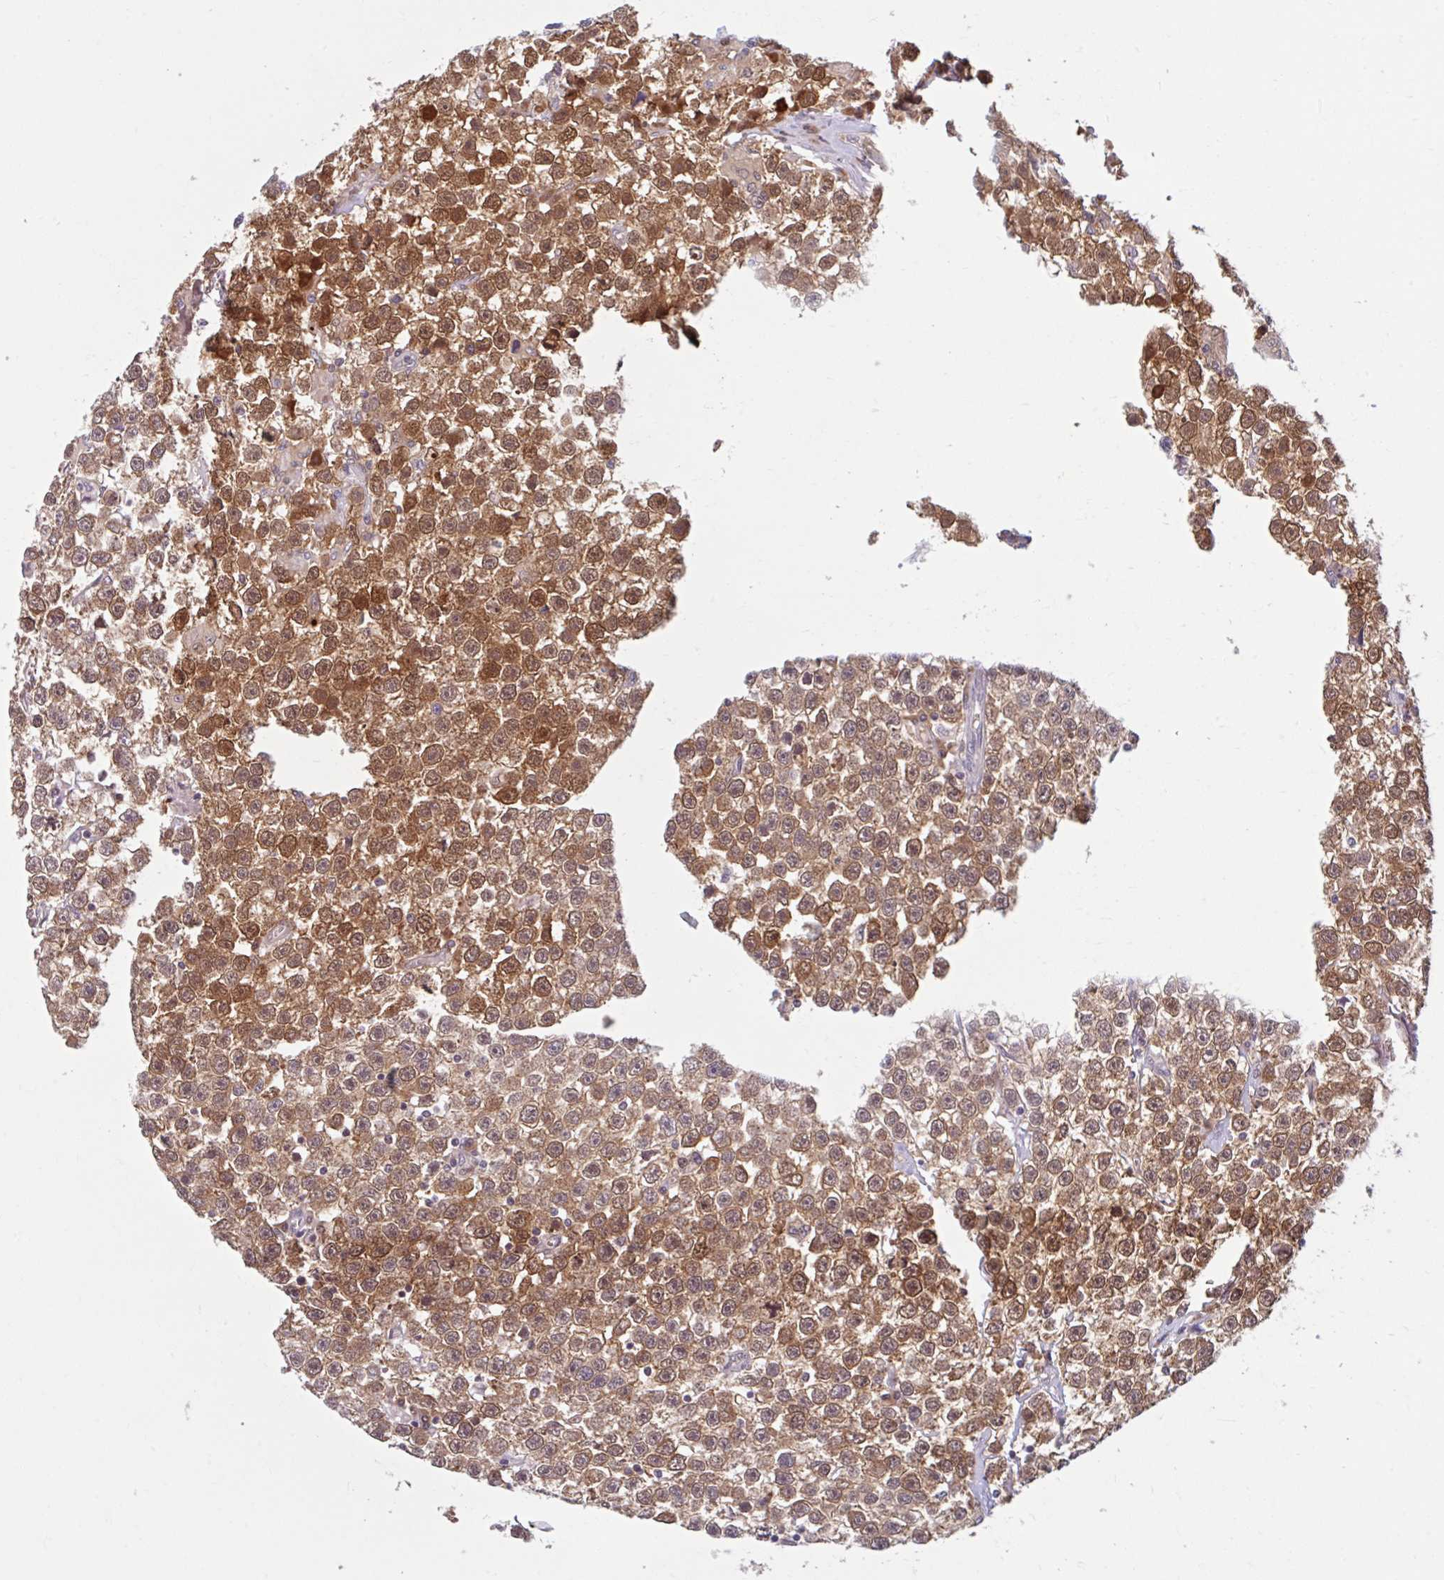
{"staining": {"intensity": "strong", "quantity": ">75%", "location": "cytoplasmic/membranous"}, "tissue": "testis cancer", "cell_type": "Tumor cells", "image_type": "cancer", "snomed": [{"axis": "morphology", "description": "Seminoma, NOS"}, {"axis": "topography", "description": "Testis"}], "caption": "A high amount of strong cytoplasmic/membranous expression is seen in about >75% of tumor cells in testis cancer tissue.", "gene": "HMBS", "patient": {"sex": "male", "age": 31}}